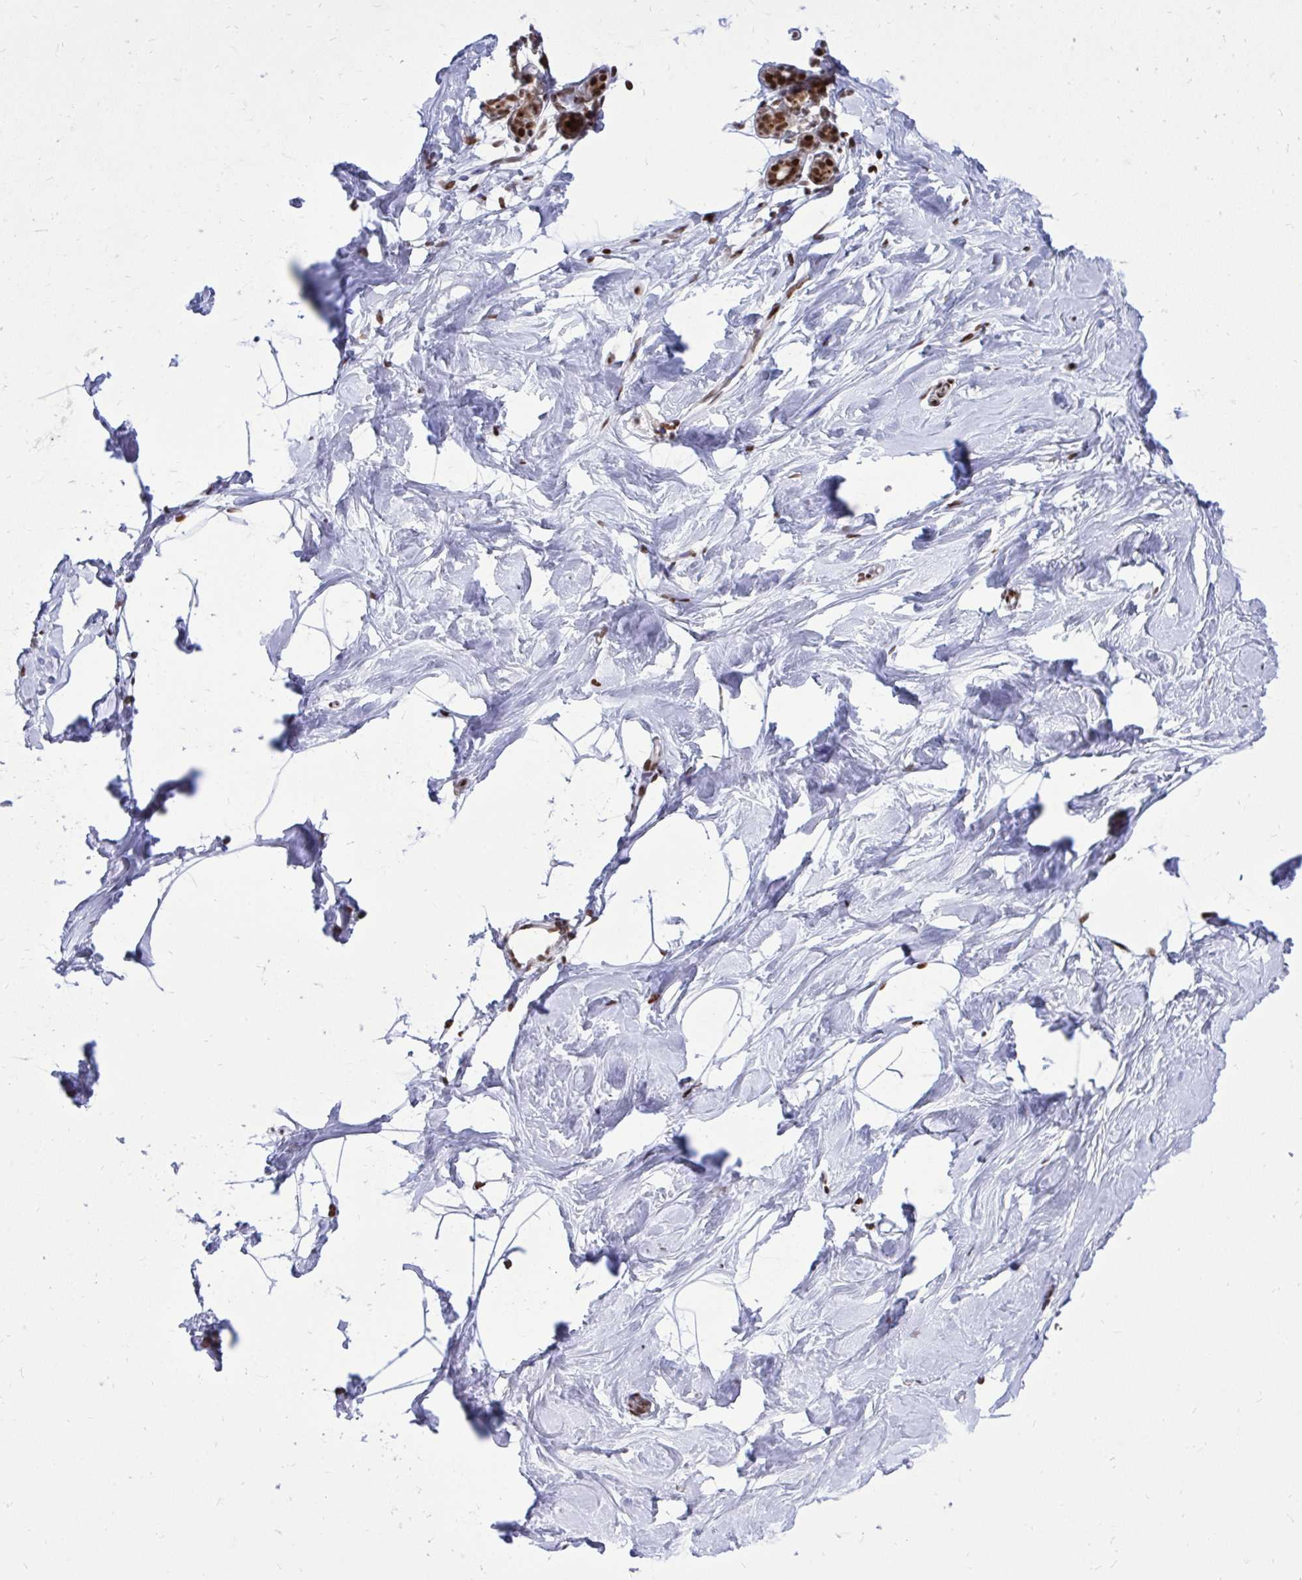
{"staining": {"intensity": "moderate", "quantity": "25%-75%", "location": "nuclear"}, "tissue": "breast", "cell_type": "Adipocytes", "image_type": "normal", "snomed": [{"axis": "morphology", "description": "Normal tissue, NOS"}, {"axis": "topography", "description": "Breast"}], "caption": "The photomicrograph reveals staining of normal breast, revealing moderate nuclear protein positivity (brown color) within adipocytes.", "gene": "TBL1Y", "patient": {"sex": "female", "age": 32}}